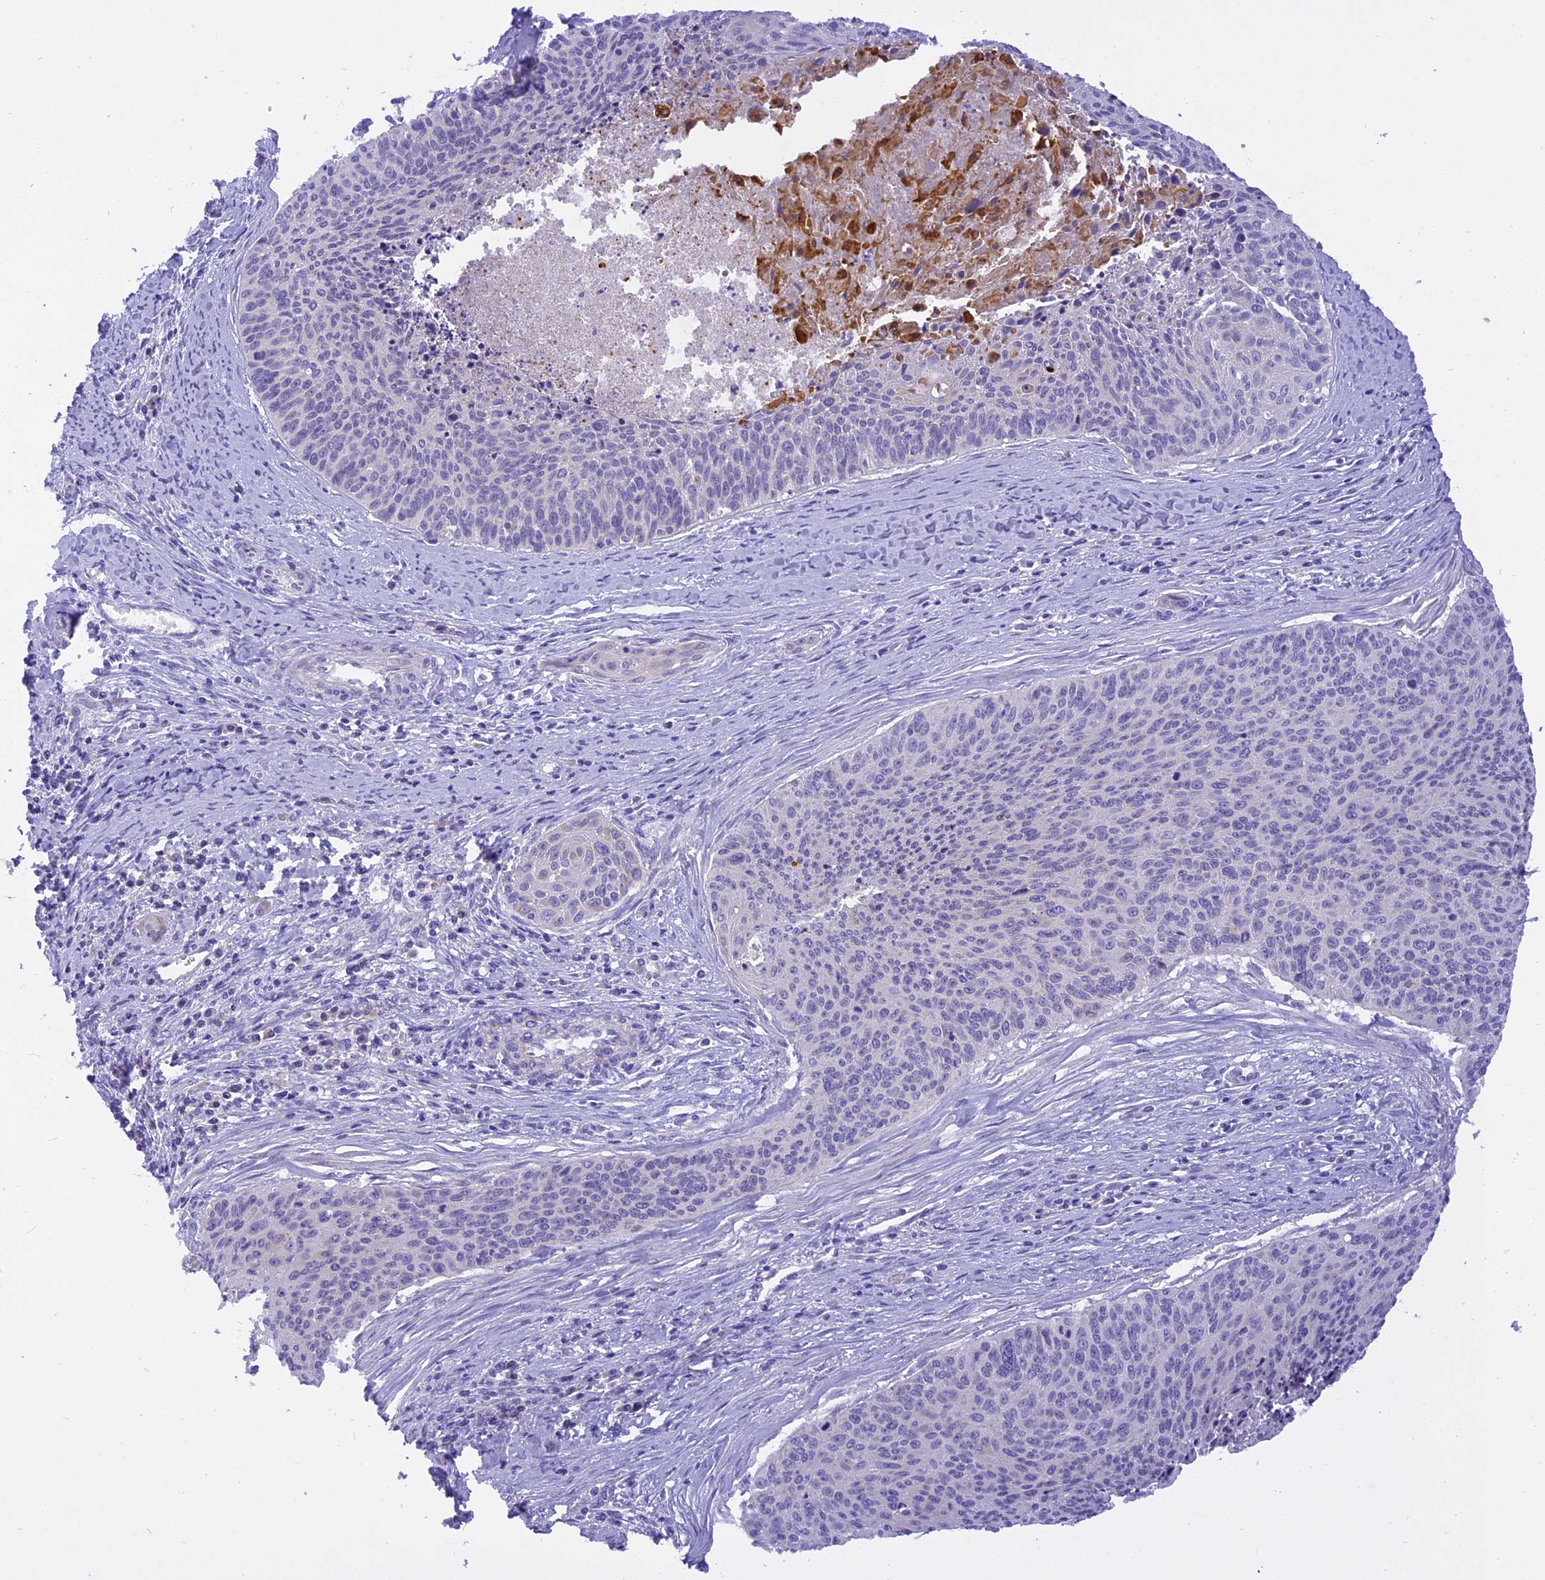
{"staining": {"intensity": "negative", "quantity": "none", "location": "none"}, "tissue": "cervical cancer", "cell_type": "Tumor cells", "image_type": "cancer", "snomed": [{"axis": "morphology", "description": "Squamous cell carcinoma, NOS"}, {"axis": "topography", "description": "Cervix"}], "caption": "An image of cervical cancer (squamous cell carcinoma) stained for a protein demonstrates no brown staining in tumor cells.", "gene": "TRIM3", "patient": {"sex": "female", "age": 55}}